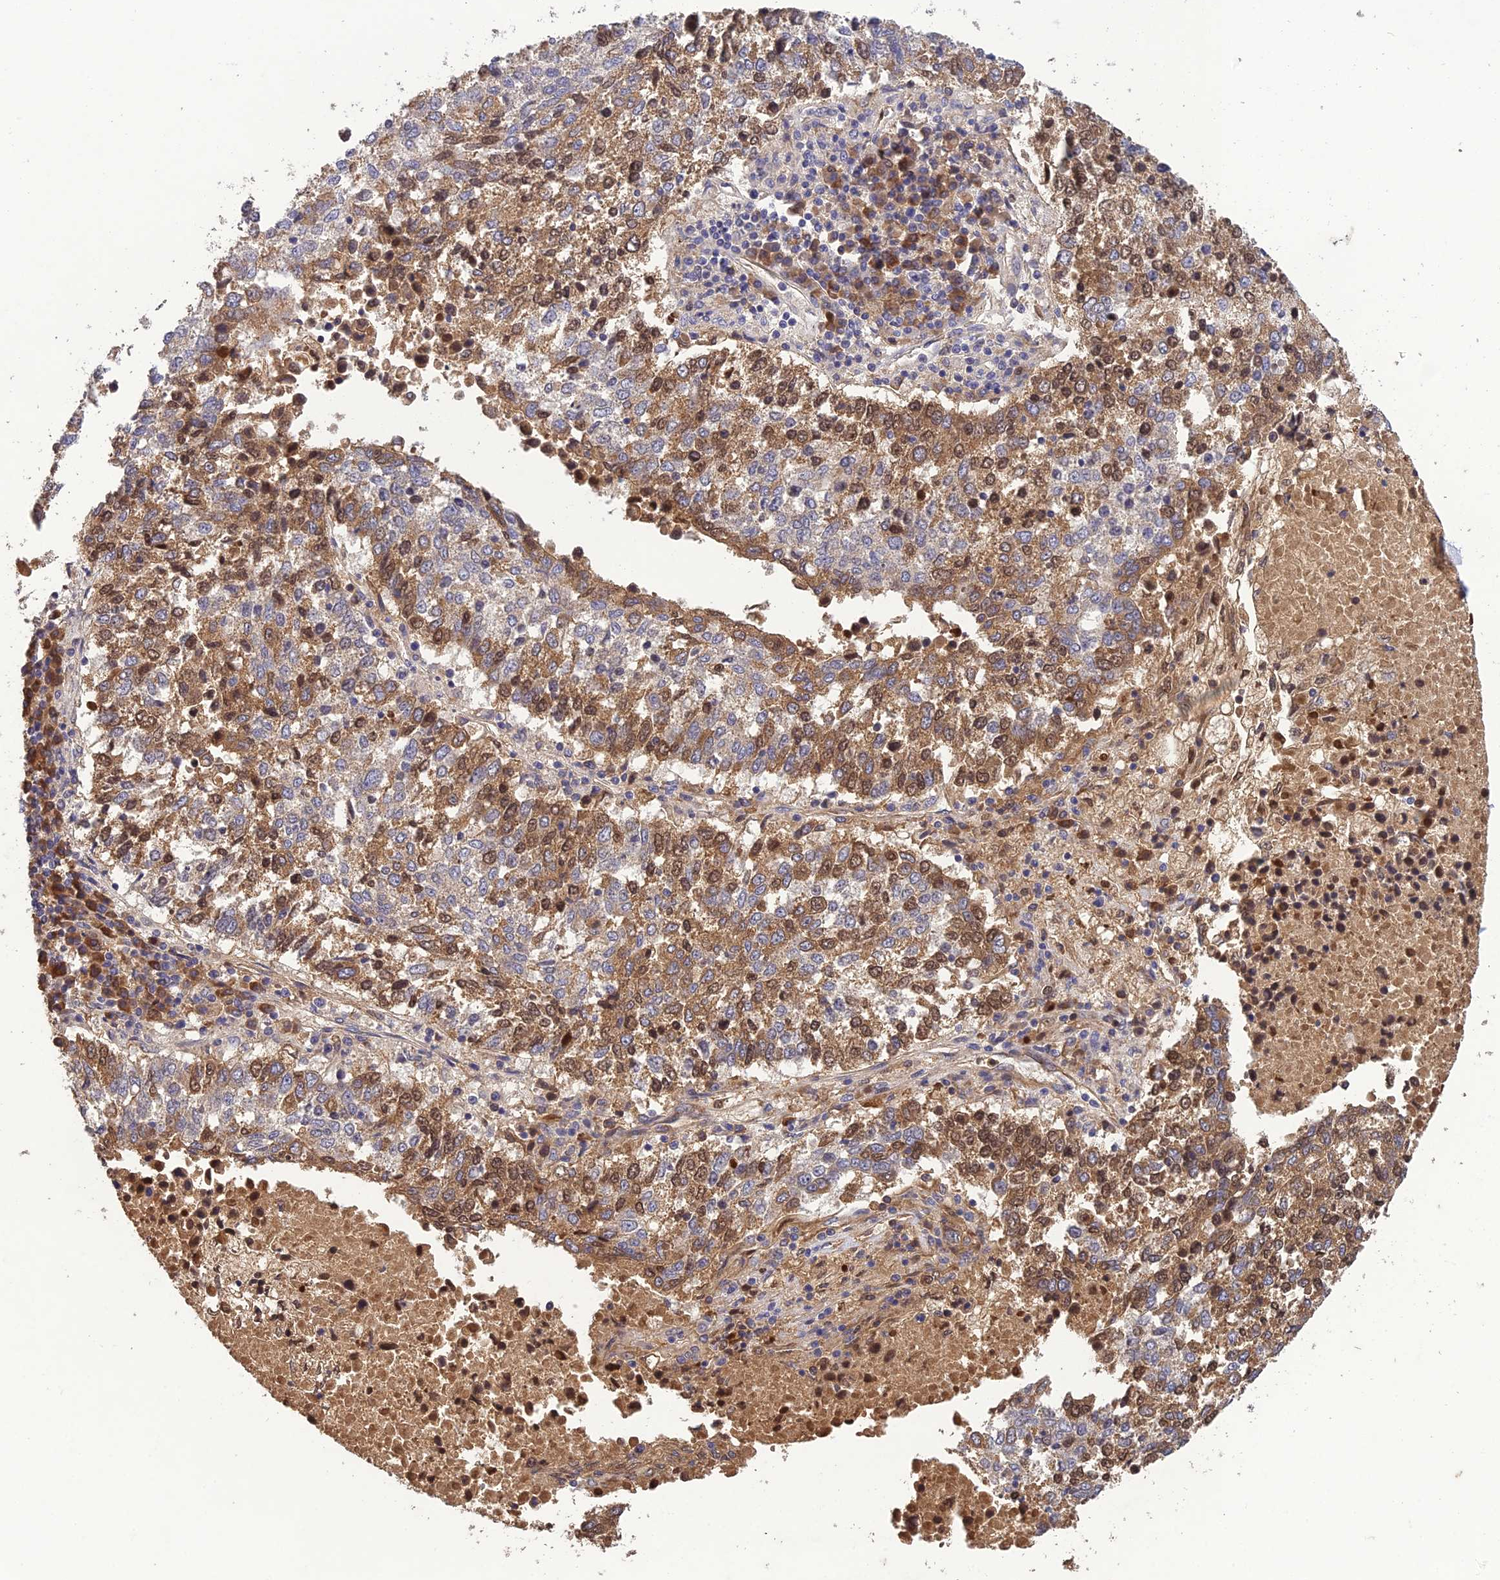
{"staining": {"intensity": "moderate", "quantity": "25%-75%", "location": "cytoplasmic/membranous,nuclear"}, "tissue": "lung cancer", "cell_type": "Tumor cells", "image_type": "cancer", "snomed": [{"axis": "morphology", "description": "Squamous cell carcinoma, NOS"}, {"axis": "topography", "description": "Lung"}], "caption": "This histopathology image reveals immunohistochemistry (IHC) staining of human lung cancer, with medium moderate cytoplasmic/membranous and nuclear expression in approximately 25%-75% of tumor cells.", "gene": "SLC39A13", "patient": {"sex": "male", "age": 73}}